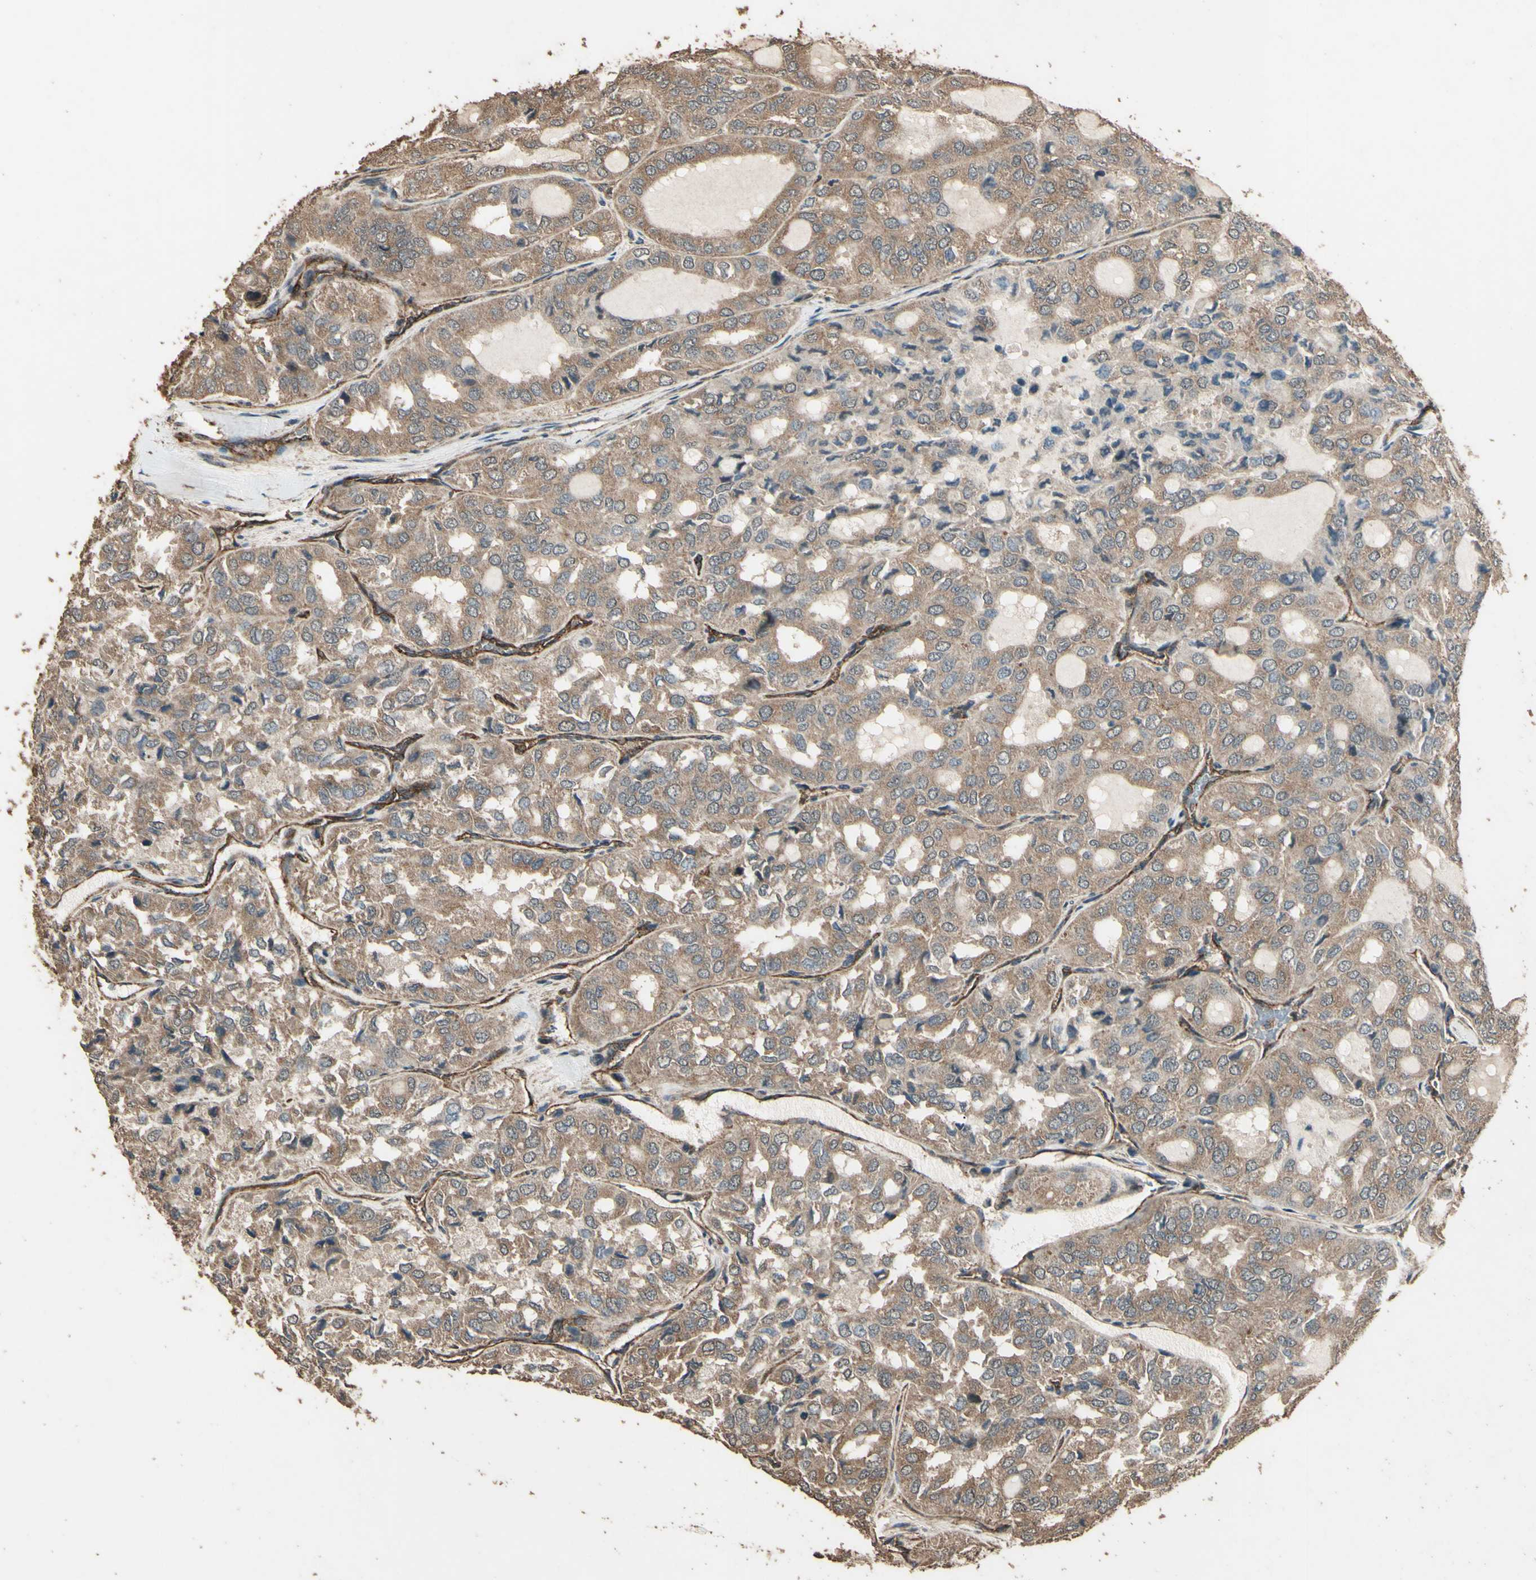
{"staining": {"intensity": "moderate", "quantity": ">75%", "location": "cytoplasmic/membranous"}, "tissue": "thyroid cancer", "cell_type": "Tumor cells", "image_type": "cancer", "snomed": [{"axis": "morphology", "description": "Follicular adenoma carcinoma, NOS"}, {"axis": "topography", "description": "Thyroid gland"}], "caption": "This photomicrograph reveals immunohistochemistry staining of follicular adenoma carcinoma (thyroid), with medium moderate cytoplasmic/membranous expression in about >75% of tumor cells.", "gene": "TSPO", "patient": {"sex": "male", "age": 75}}